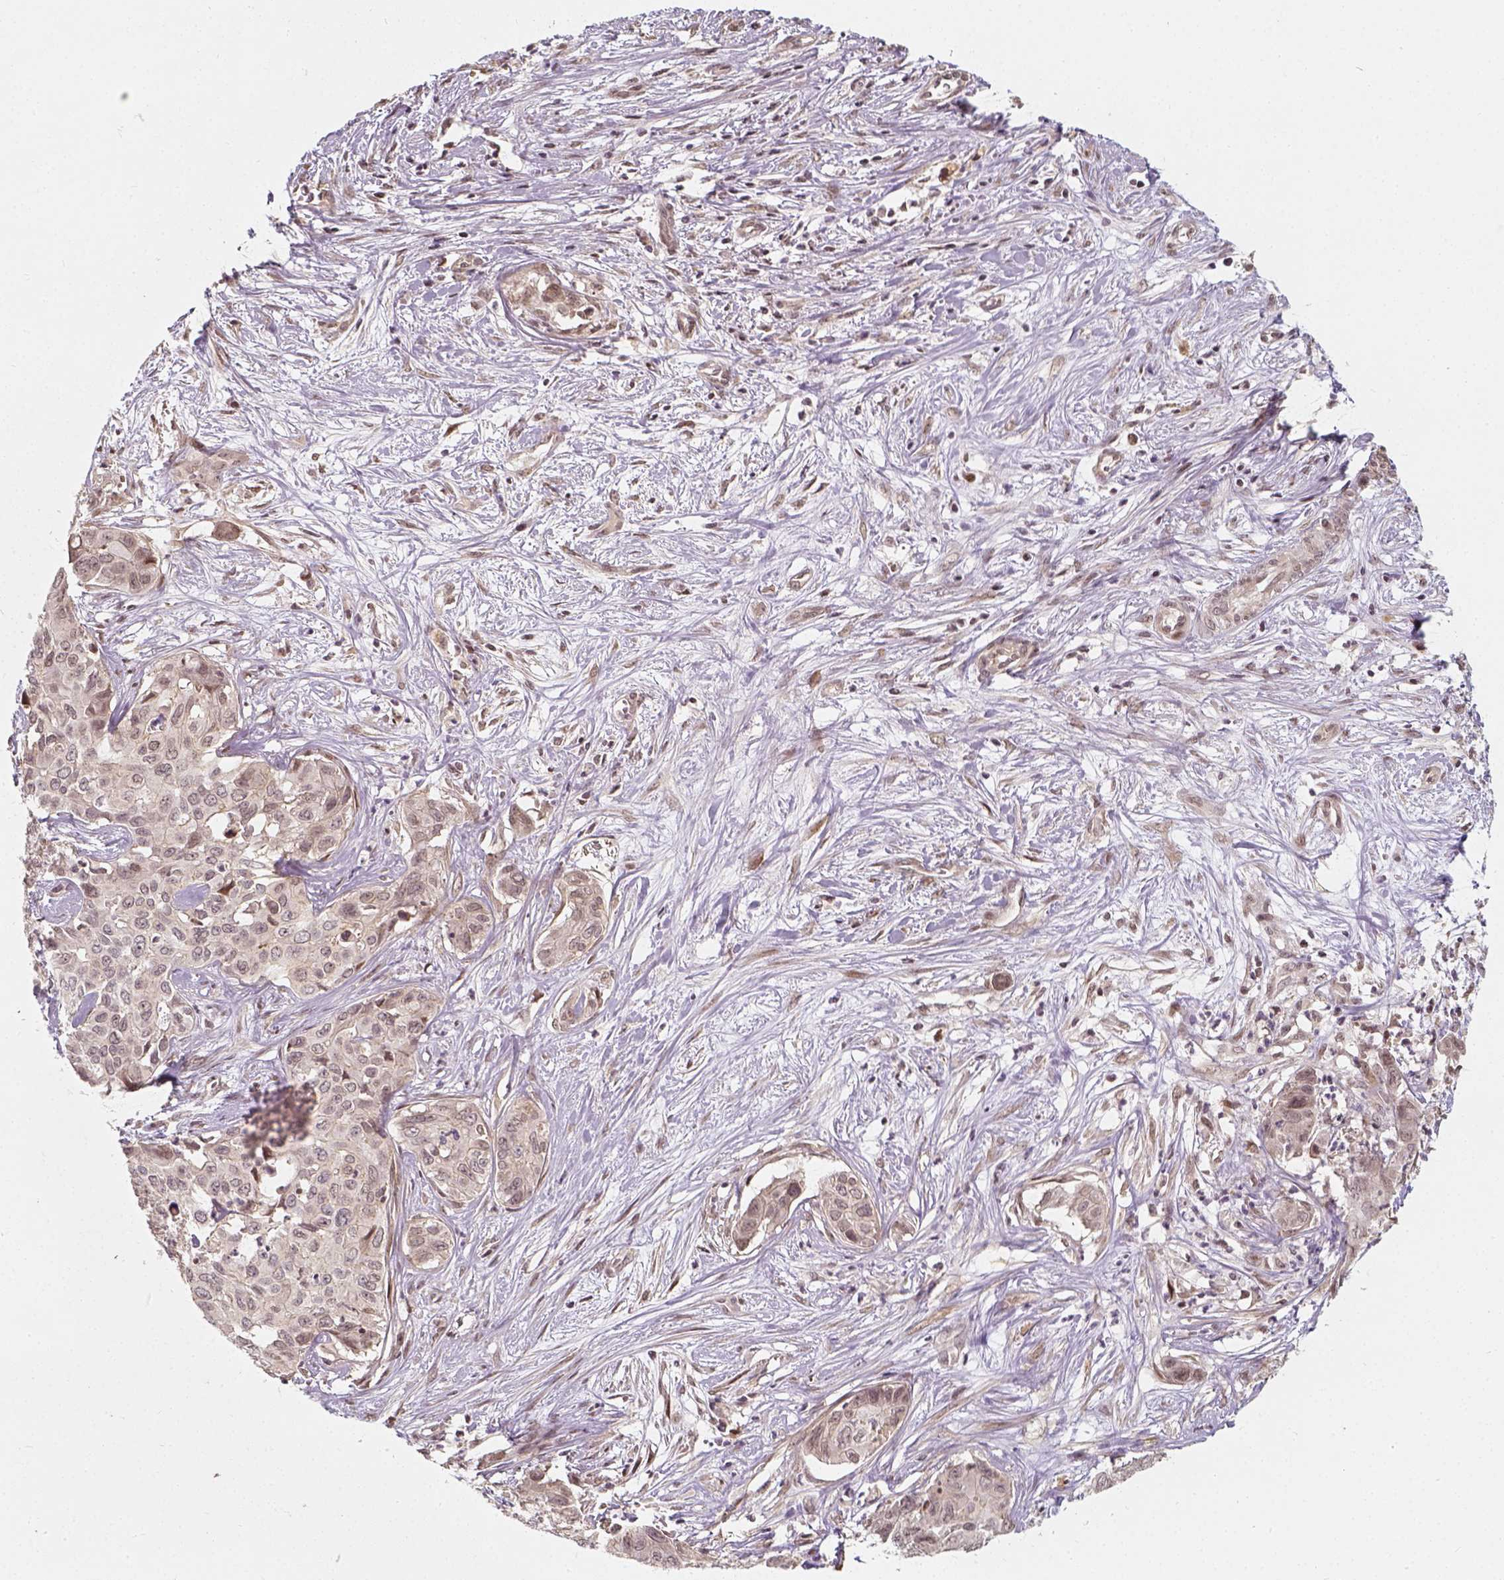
{"staining": {"intensity": "negative", "quantity": "none", "location": "none"}, "tissue": "liver cancer", "cell_type": "Tumor cells", "image_type": "cancer", "snomed": [{"axis": "morphology", "description": "Cholangiocarcinoma"}, {"axis": "topography", "description": "Liver"}], "caption": "Human liver cancer (cholangiocarcinoma) stained for a protein using immunohistochemistry exhibits no expression in tumor cells.", "gene": "ZMAT3", "patient": {"sex": "female", "age": 65}}